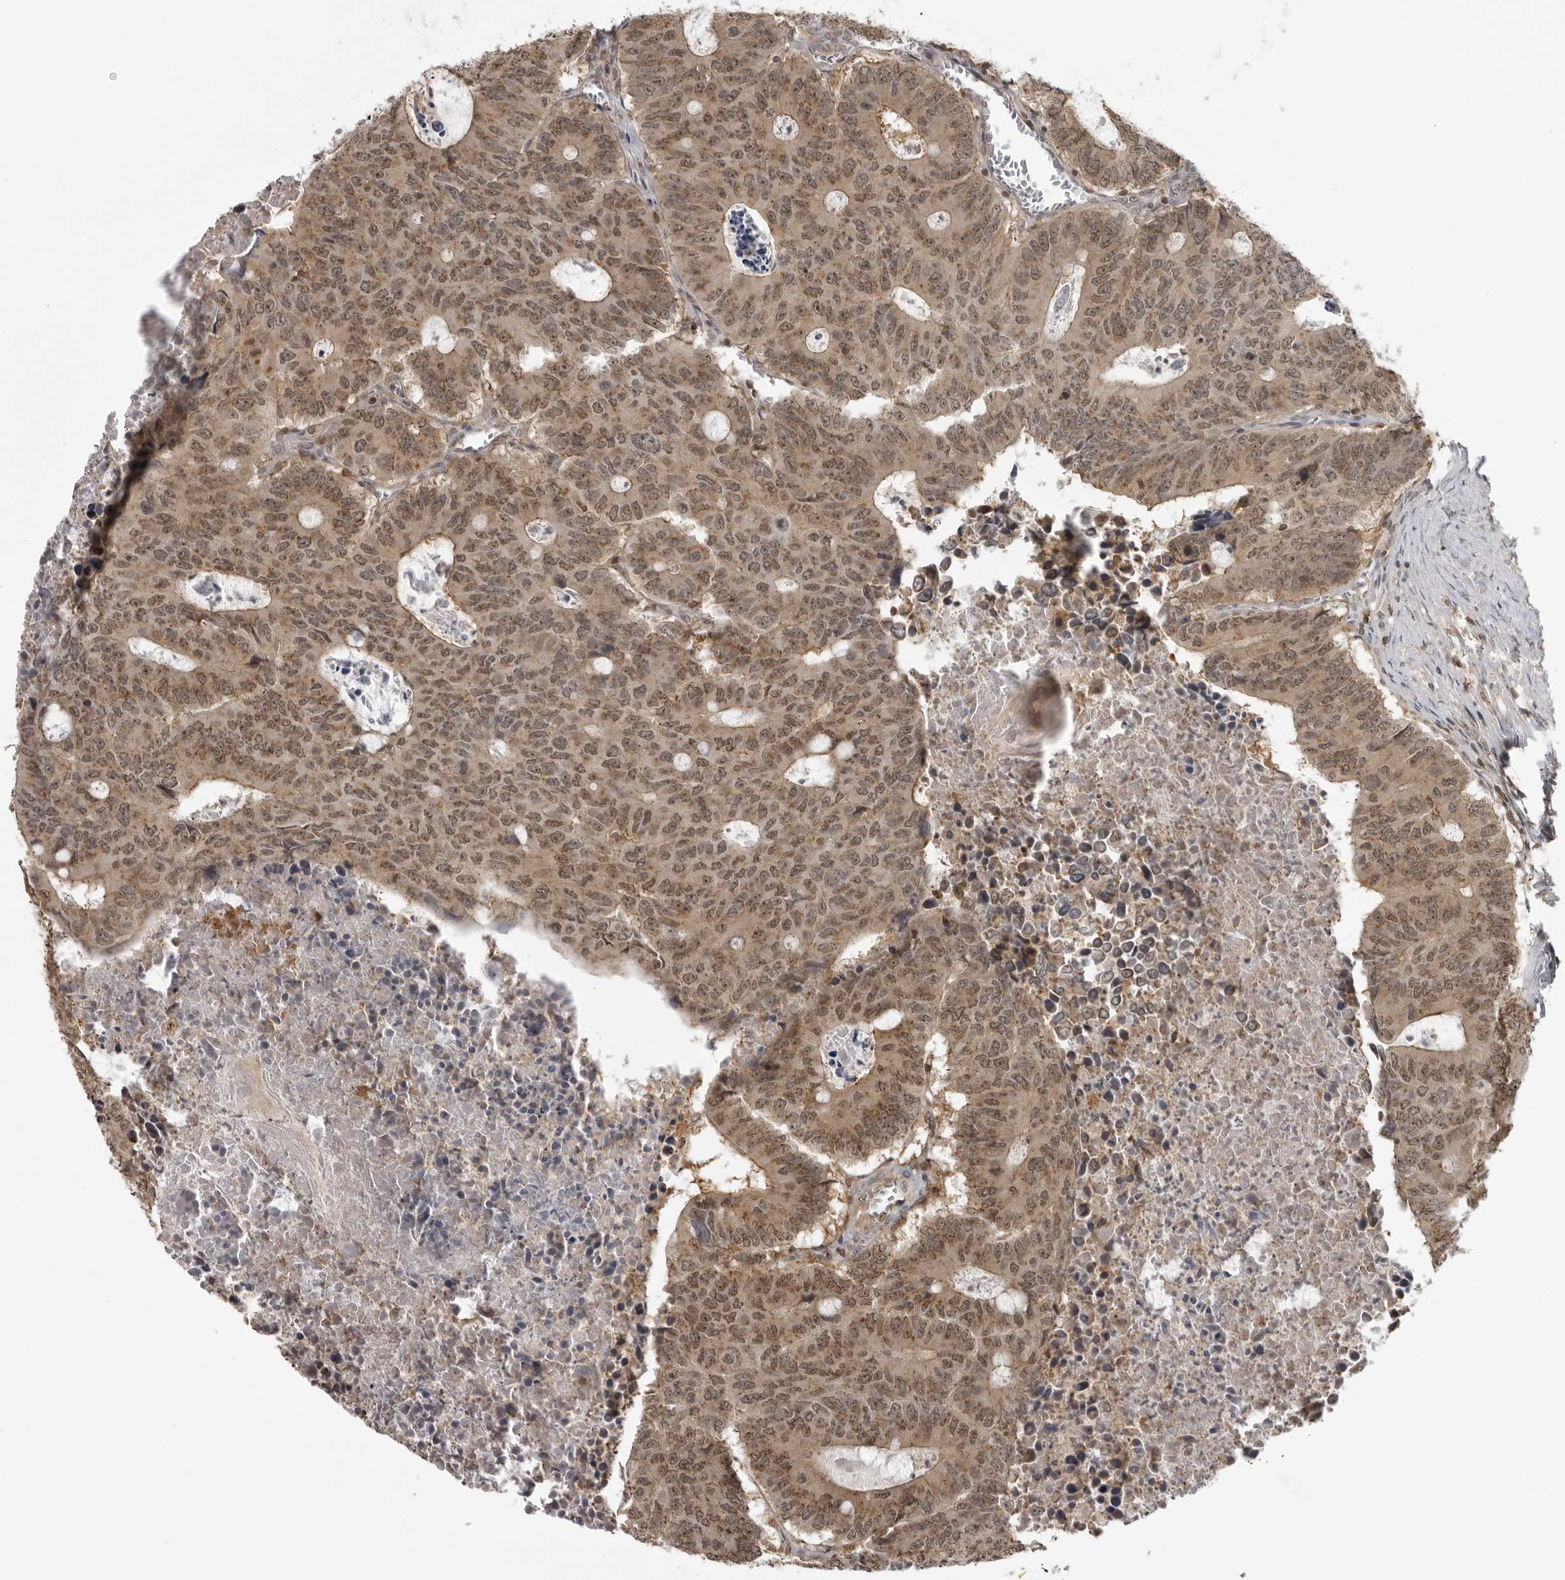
{"staining": {"intensity": "moderate", "quantity": ">75%", "location": "cytoplasmic/membranous,nuclear"}, "tissue": "colorectal cancer", "cell_type": "Tumor cells", "image_type": "cancer", "snomed": [{"axis": "morphology", "description": "Adenocarcinoma, NOS"}, {"axis": "topography", "description": "Colon"}], "caption": "IHC of adenocarcinoma (colorectal) displays medium levels of moderate cytoplasmic/membranous and nuclear positivity in about >75% of tumor cells.", "gene": "PDCL3", "patient": {"sex": "male", "age": 87}}